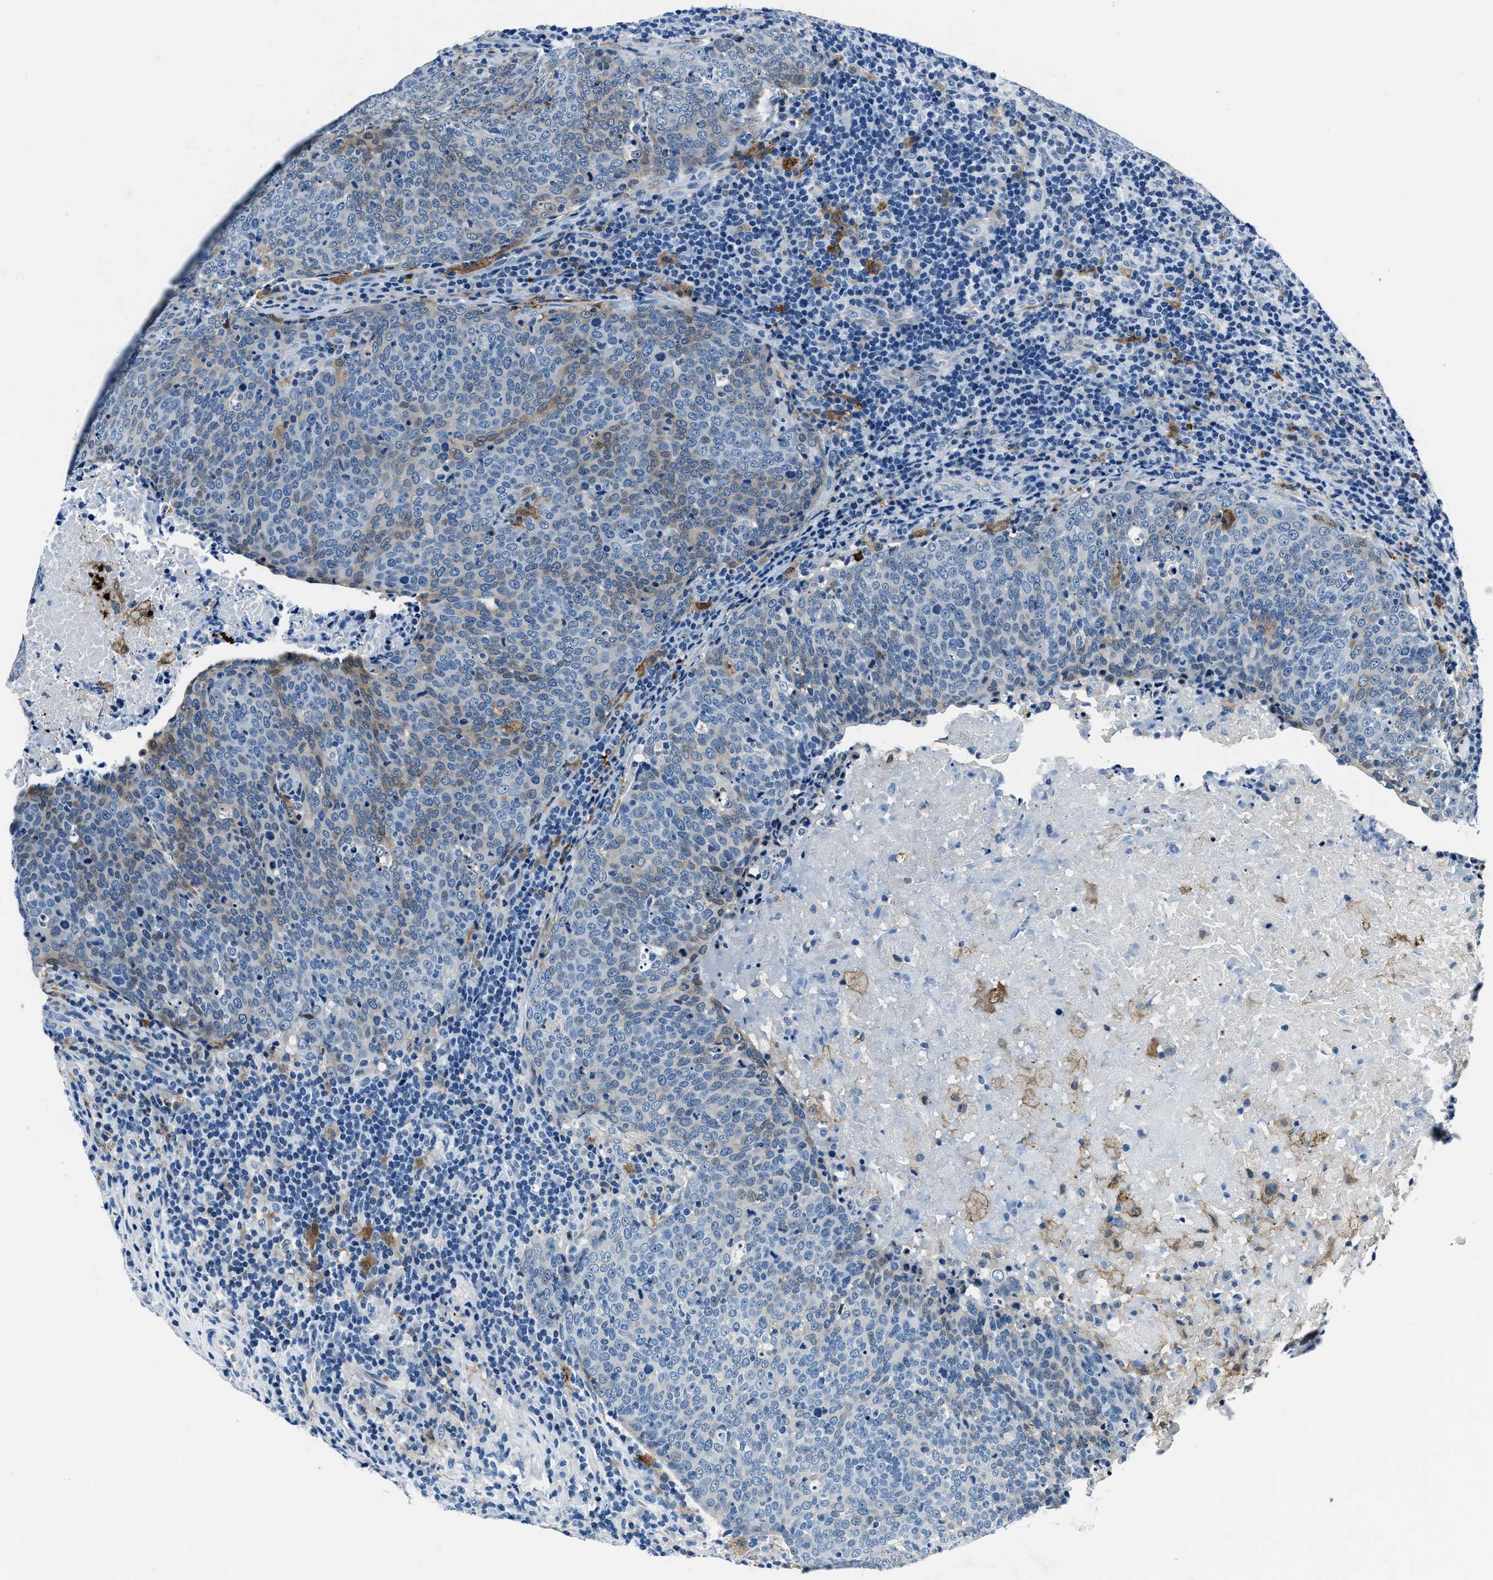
{"staining": {"intensity": "weak", "quantity": "<25%", "location": "cytoplasmic/membranous"}, "tissue": "head and neck cancer", "cell_type": "Tumor cells", "image_type": "cancer", "snomed": [{"axis": "morphology", "description": "Squamous cell carcinoma, NOS"}, {"axis": "morphology", "description": "Squamous cell carcinoma, metastatic, NOS"}, {"axis": "topography", "description": "Lymph node"}, {"axis": "topography", "description": "Head-Neck"}], "caption": "Squamous cell carcinoma (head and neck) stained for a protein using immunohistochemistry (IHC) demonstrates no positivity tumor cells.", "gene": "PTPDC1", "patient": {"sex": "male", "age": 62}}